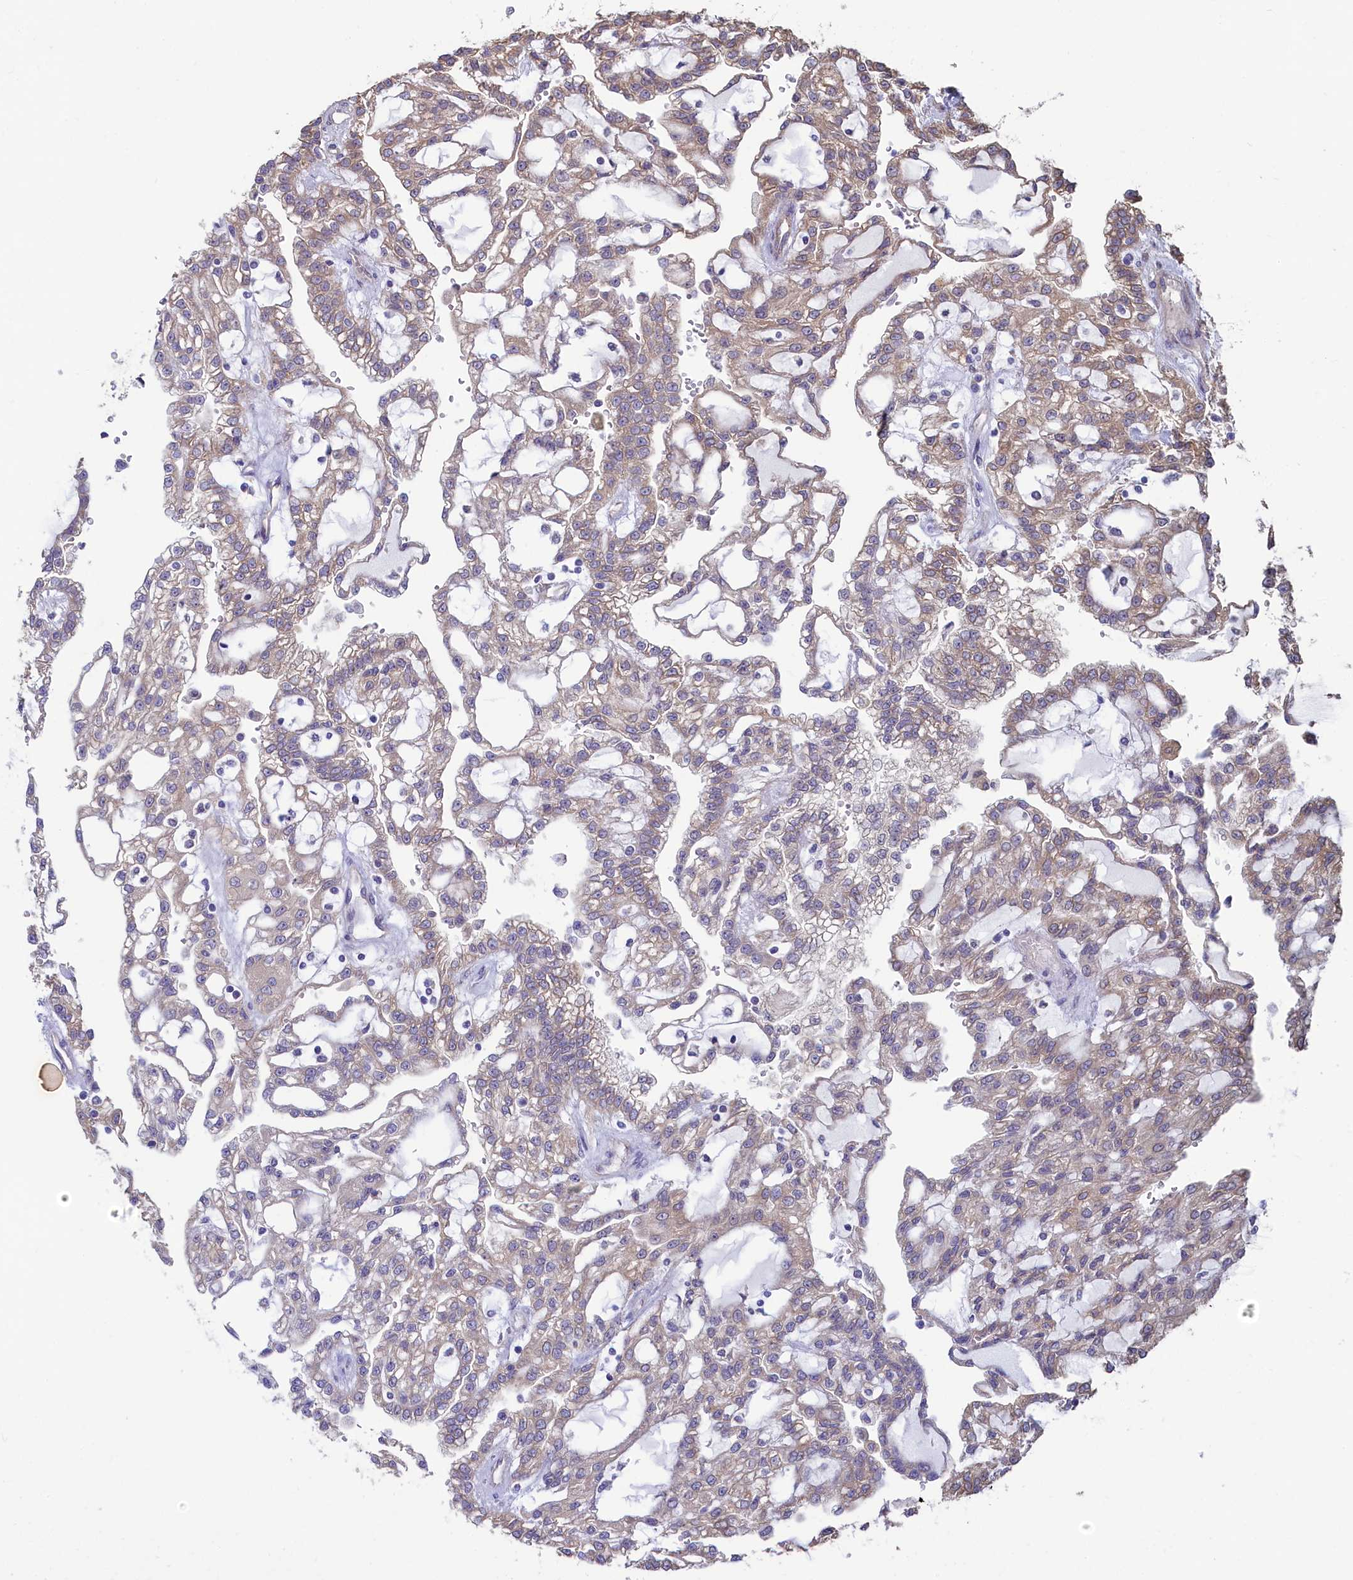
{"staining": {"intensity": "weak", "quantity": "25%-75%", "location": "cytoplasmic/membranous"}, "tissue": "renal cancer", "cell_type": "Tumor cells", "image_type": "cancer", "snomed": [{"axis": "morphology", "description": "Adenocarcinoma, NOS"}, {"axis": "topography", "description": "Kidney"}], "caption": "An immunohistochemistry histopathology image of tumor tissue is shown. Protein staining in brown shows weak cytoplasmic/membranous positivity in renal adenocarcinoma within tumor cells.", "gene": "SPATA2L", "patient": {"sex": "male", "age": 63}}